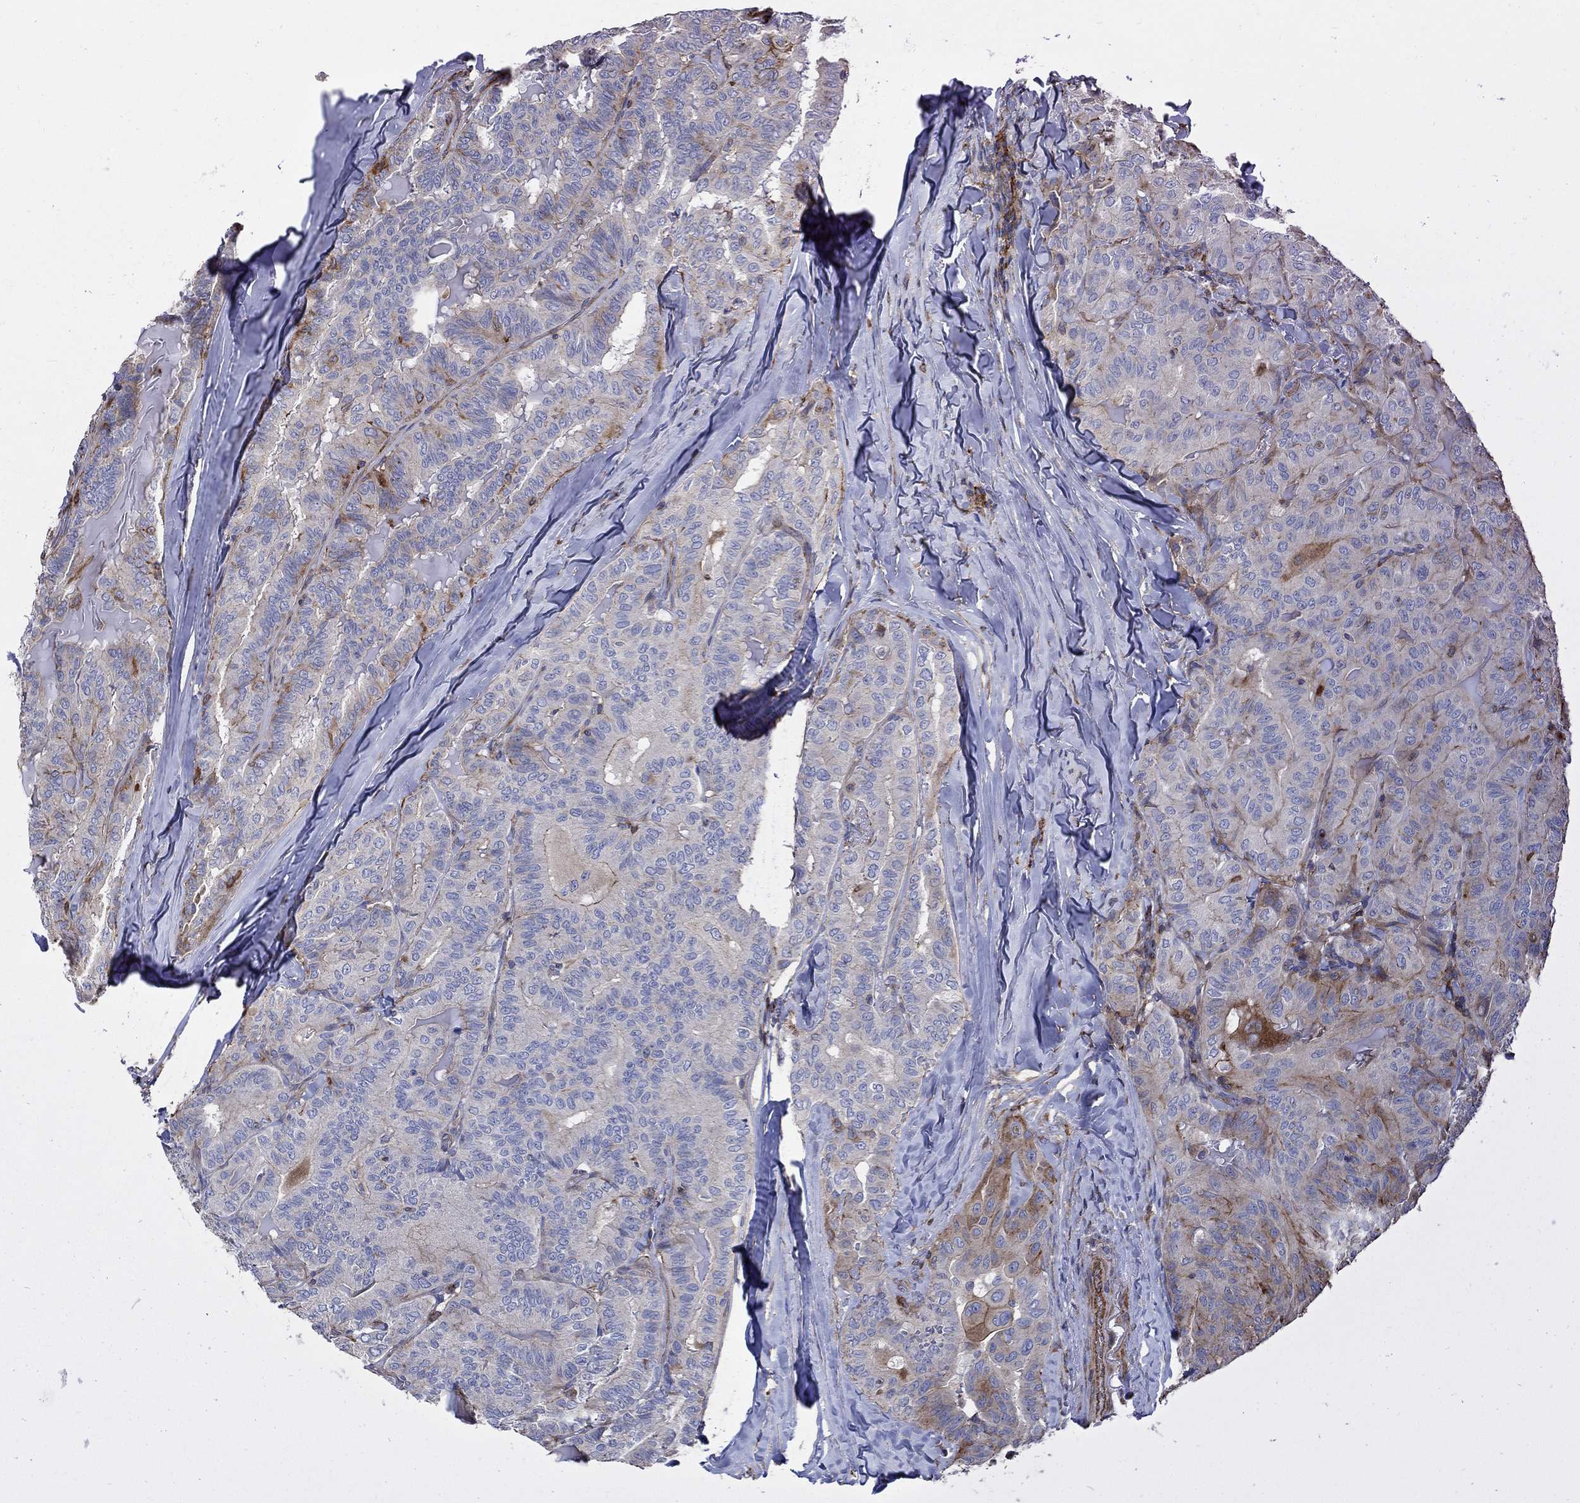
{"staining": {"intensity": "moderate", "quantity": "<25%", "location": "cytoplasmic/membranous"}, "tissue": "thyroid cancer", "cell_type": "Tumor cells", "image_type": "cancer", "snomed": [{"axis": "morphology", "description": "Papillary adenocarcinoma, NOS"}, {"axis": "topography", "description": "Thyroid gland"}], "caption": "Immunohistochemistry staining of thyroid cancer (papillary adenocarcinoma), which demonstrates low levels of moderate cytoplasmic/membranous positivity in approximately <25% of tumor cells indicating moderate cytoplasmic/membranous protein positivity. The staining was performed using DAB (3,3'-diaminobenzidine) (brown) for protein detection and nuclei were counterstained in hematoxylin (blue).", "gene": "NPHP1", "patient": {"sex": "female", "age": 68}}